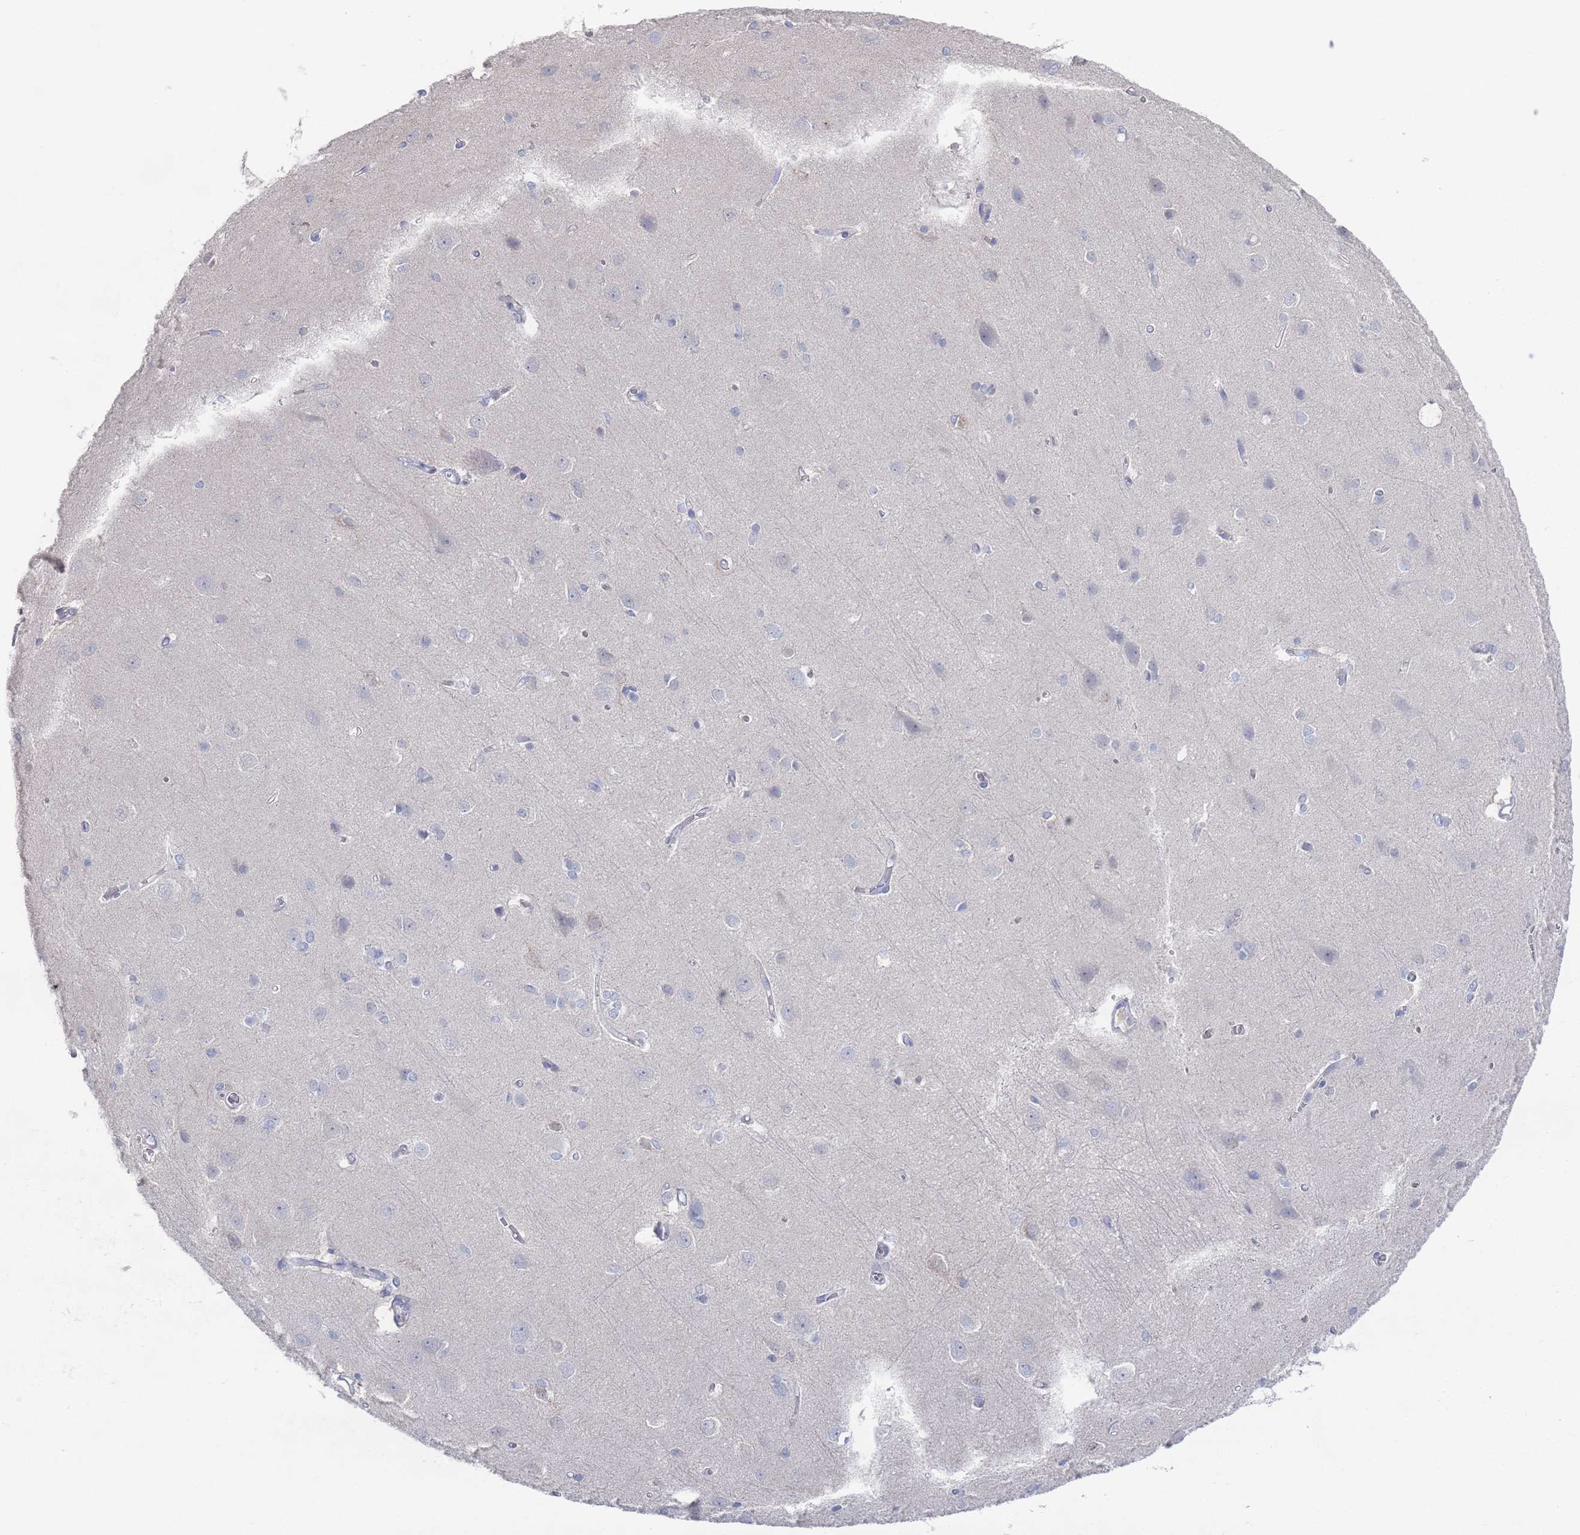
{"staining": {"intensity": "negative", "quantity": "none", "location": "none"}, "tissue": "cerebral cortex", "cell_type": "Endothelial cells", "image_type": "normal", "snomed": [{"axis": "morphology", "description": "Normal tissue, NOS"}, {"axis": "topography", "description": "Cerebral cortex"}], "caption": "Immunohistochemistry of benign cerebral cortex shows no staining in endothelial cells.", "gene": "TMCO3", "patient": {"sex": "male", "age": 37}}